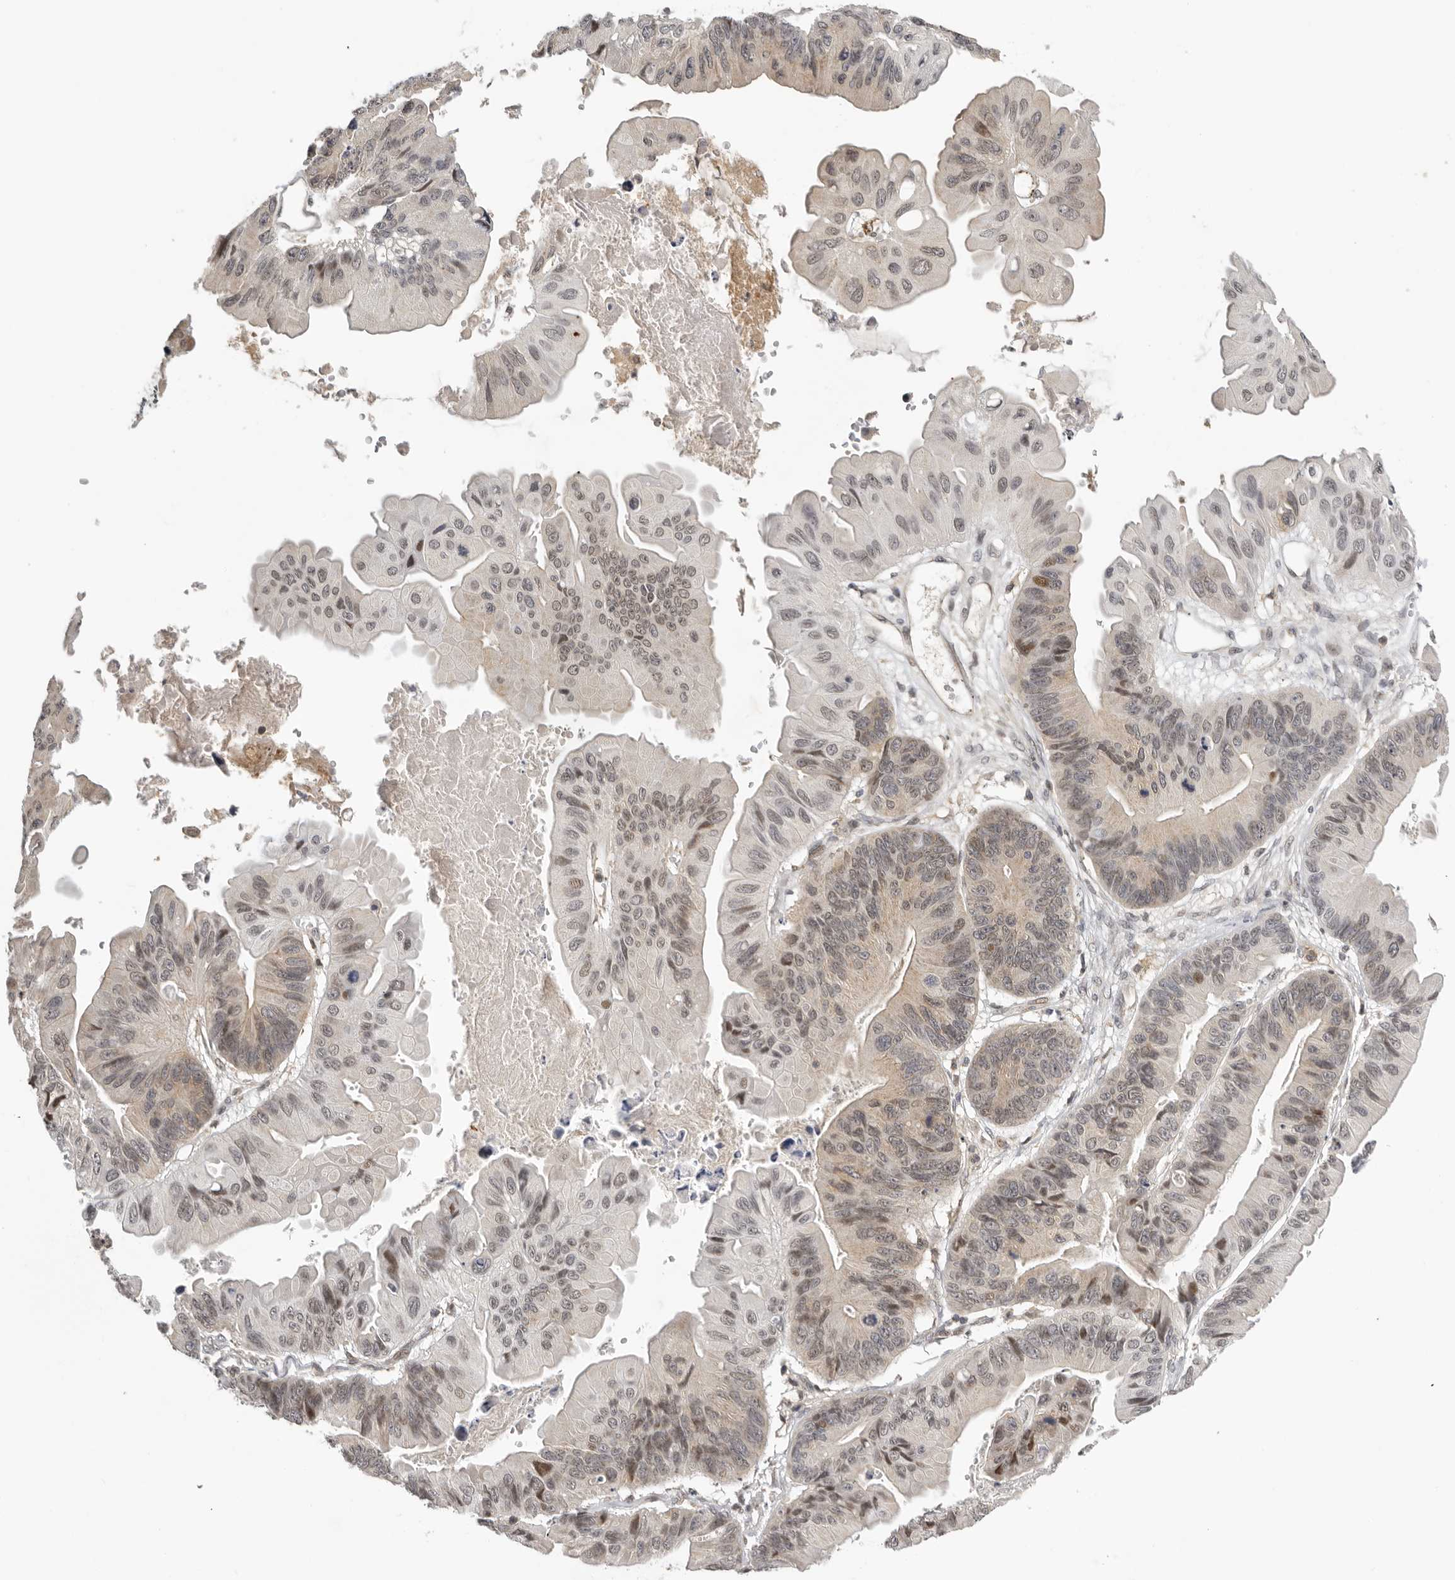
{"staining": {"intensity": "weak", "quantity": "25%-75%", "location": "cytoplasmic/membranous,nuclear"}, "tissue": "ovarian cancer", "cell_type": "Tumor cells", "image_type": "cancer", "snomed": [{"axis": "morphology", "description": "Cystadenocarcinoma, mucinous, NOS"}, {"axis": "topography", "description": "Ovary"}], "caption": "About 25%-75% of tumor cells in human ovarian mucinous cystadenocarcinoma exhibit weak cytoplasmic/membranous and nuclear protein staining as visualized by brown immunohistochemical staining.", "gene": "KIF2B", "patient": {"sex": "female", "age": 61}}